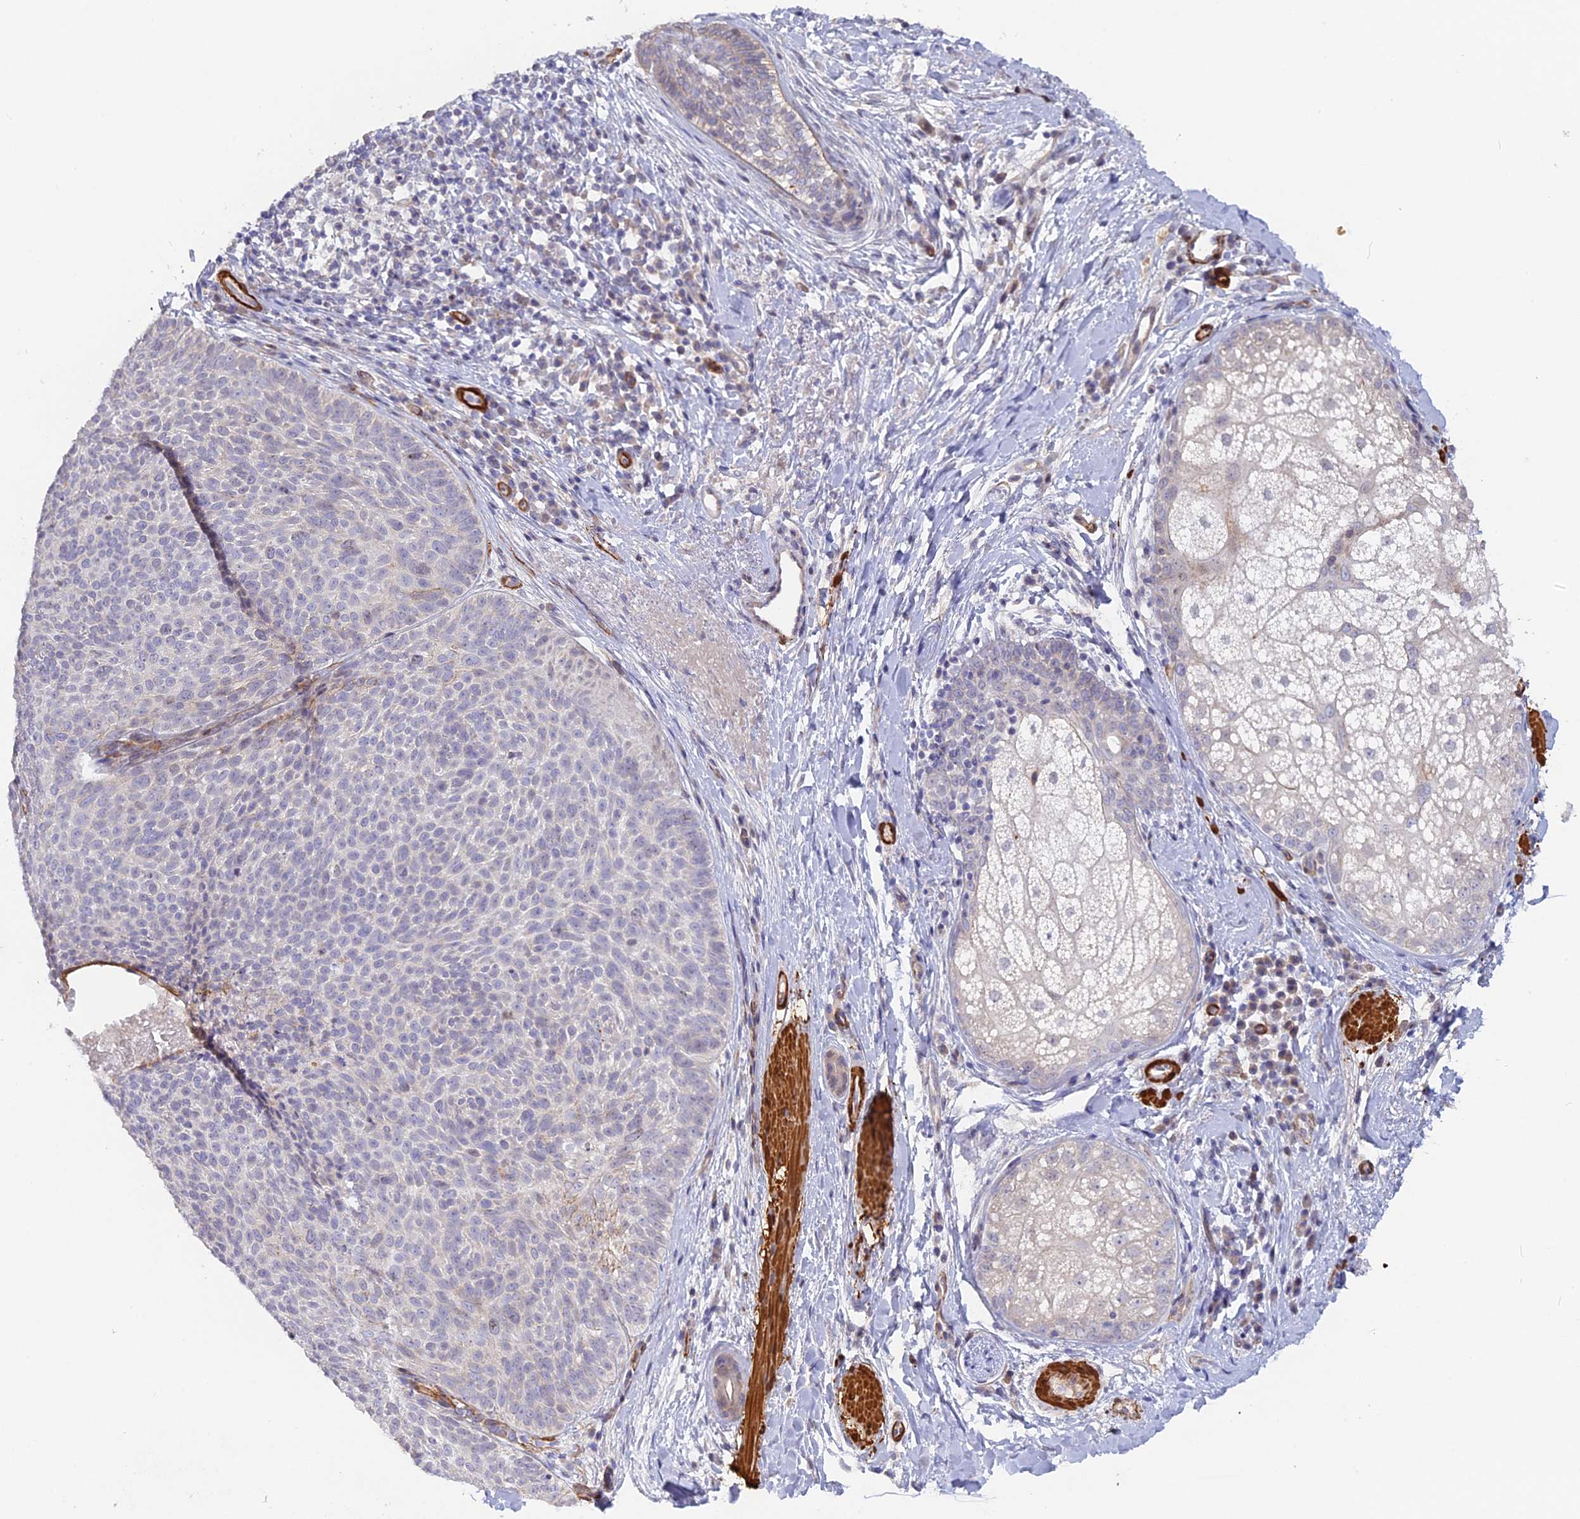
{"staining": {"intensity": "negative", "quantity": "none", "location": "none"}, "tissue": "skin cancer", "cell_type": "Tumor cells", "image_type": "cancer", "snomed": [{"axis": "morphology", "description": "Basal cell carcinoma"}, {"axis": "topography", "description": "Skin"}], "caption": "Photomicrograph shows no significant protein expression in tumor cells of skin basal cell carcinoma.", "gene": "CCDC154", "patient": {"sex": "male", "age": 85}}